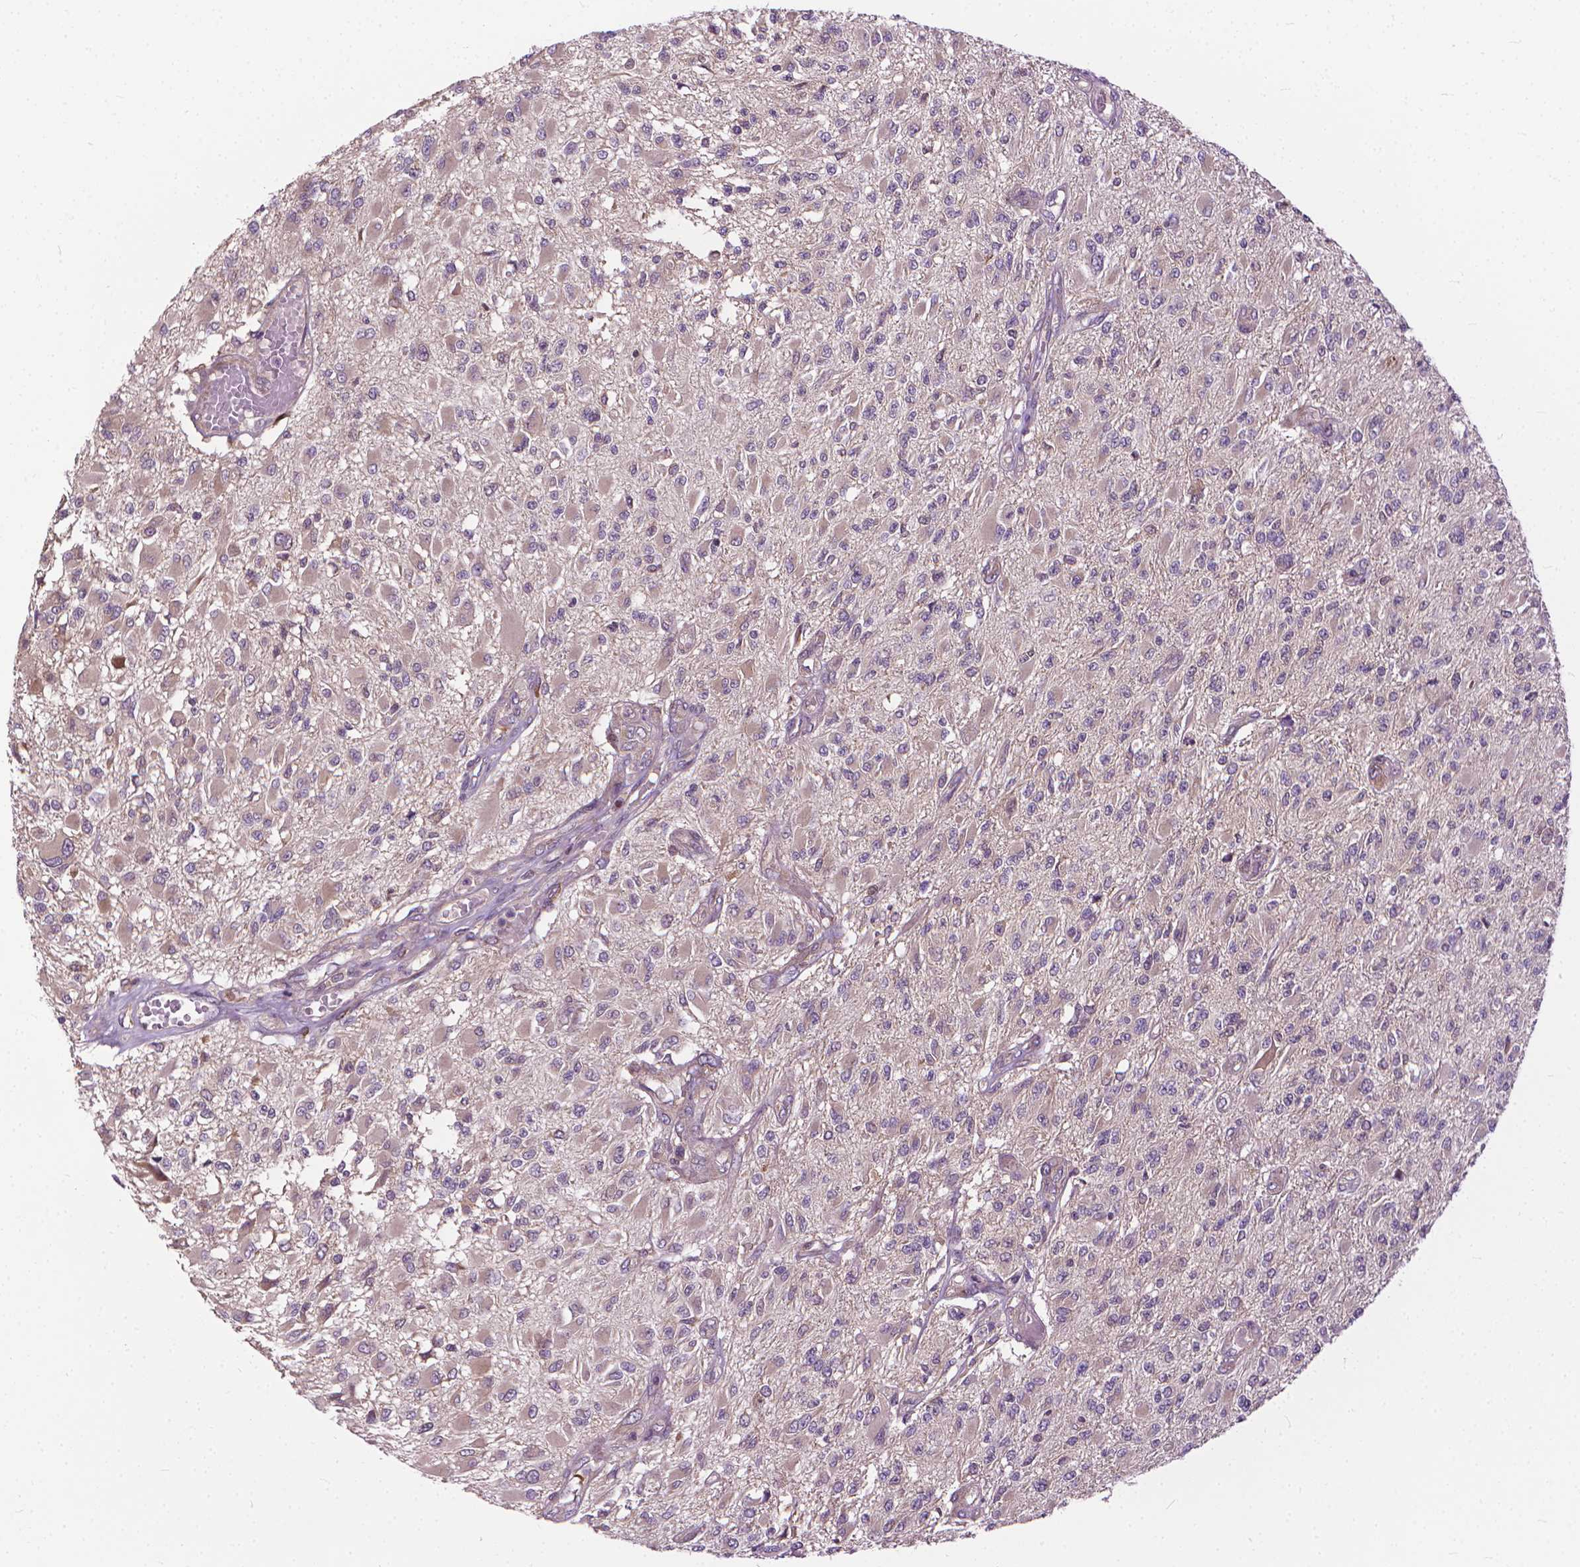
{"staining": {"intensity": "weak", "quantity": "<25%", "location": "cytoplasmic/membranous"}, "tissue": "glioma", "cell_type": "Tumor cells", "image_type": "cancer", "snomed": [{"axis": "morphology", "description": "Glioma, malignant, High grade"}, {"axis": "topography", "description": "Brain"}], "caption": "Human malignant glioma (high-grade) stained for a protein using immunohistochemistry (IHC) demonstrates no positivity in tumor cells.", "gene": "NUDT1", "patient": {"sex": "female", "age": 63}}